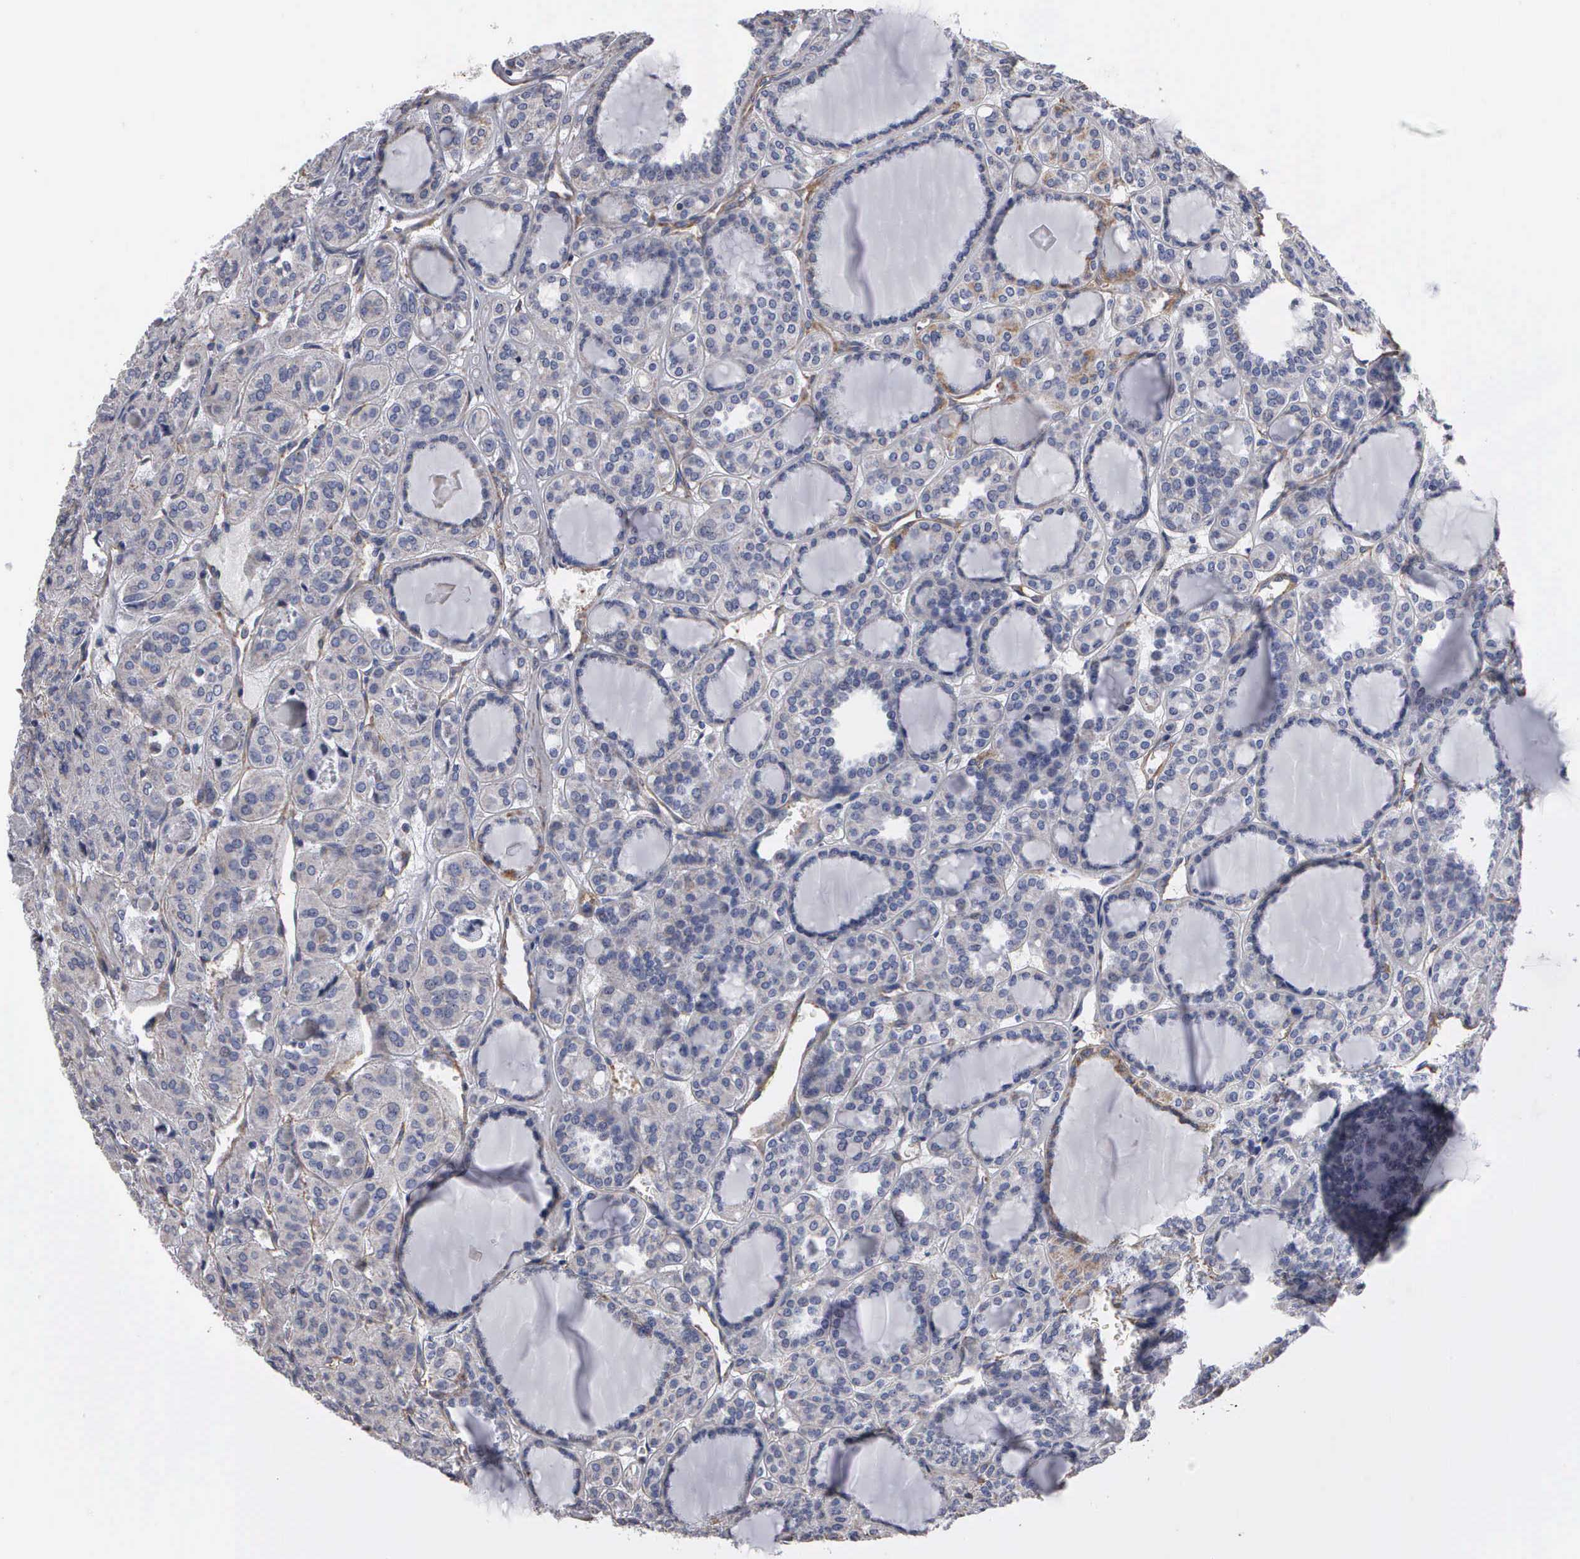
{"staining": {"intensity": "weak", "quantity": "<25%", "location": "cytoplasmic/membranous"}, "tissue": "thyroid cancer", "cell_type": "Tumor cells", "image_type": "cancer", "snomed": [{"axis": "morphology", "description": "Follicular adenoma carcinoma, NOS"}, {"axis": "topography", "description": "Thyroid gland"}], "caption": "Immunohistochemistry of human thyroid cancer reveals no staining in tumor cells.", "gene": "NGDN", "patient": {"sex": "female", "age": 71}}